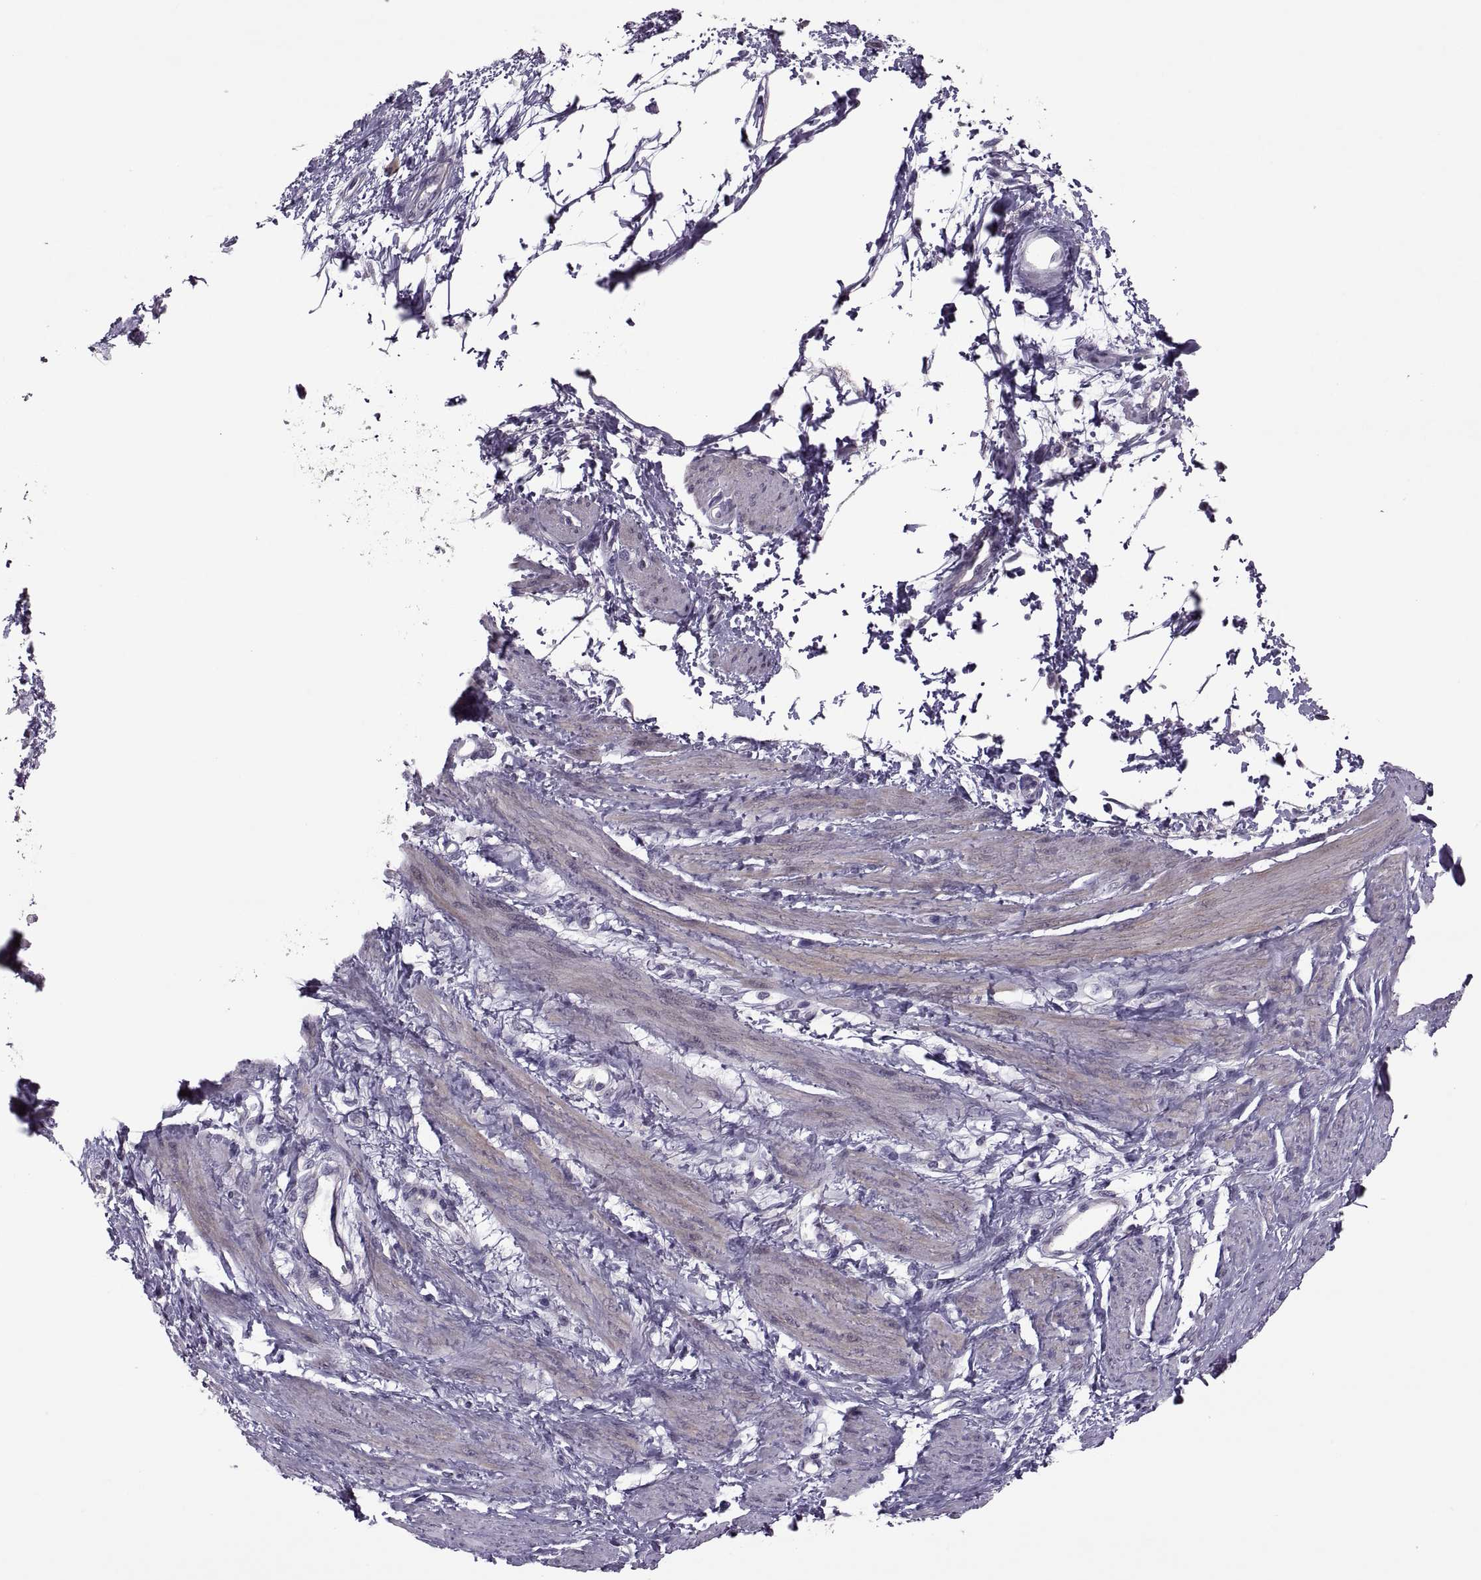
{"staining": {"intensity": "moderate", "quantity": "<25%", "location": "cytoplasmic/membranous"}, "tissue": "smooth muscle", "cell_type": "Smooth muscle cells", "image_type": "normal", "snomed": [{"axis": "morphology", "description": "Normal tissue, NOS"}, {"axis": "topography", "description": "Smooth muscle"}, {"axis": "topography", "description": "Uterus"}], "caption": "Smooth muscle stained for a protein reveals moderate cytoplasmic/membranous positivity in smooth muscle cells.", "gene": "ODF3", "patient": {"sex": "female", "age": 39}}